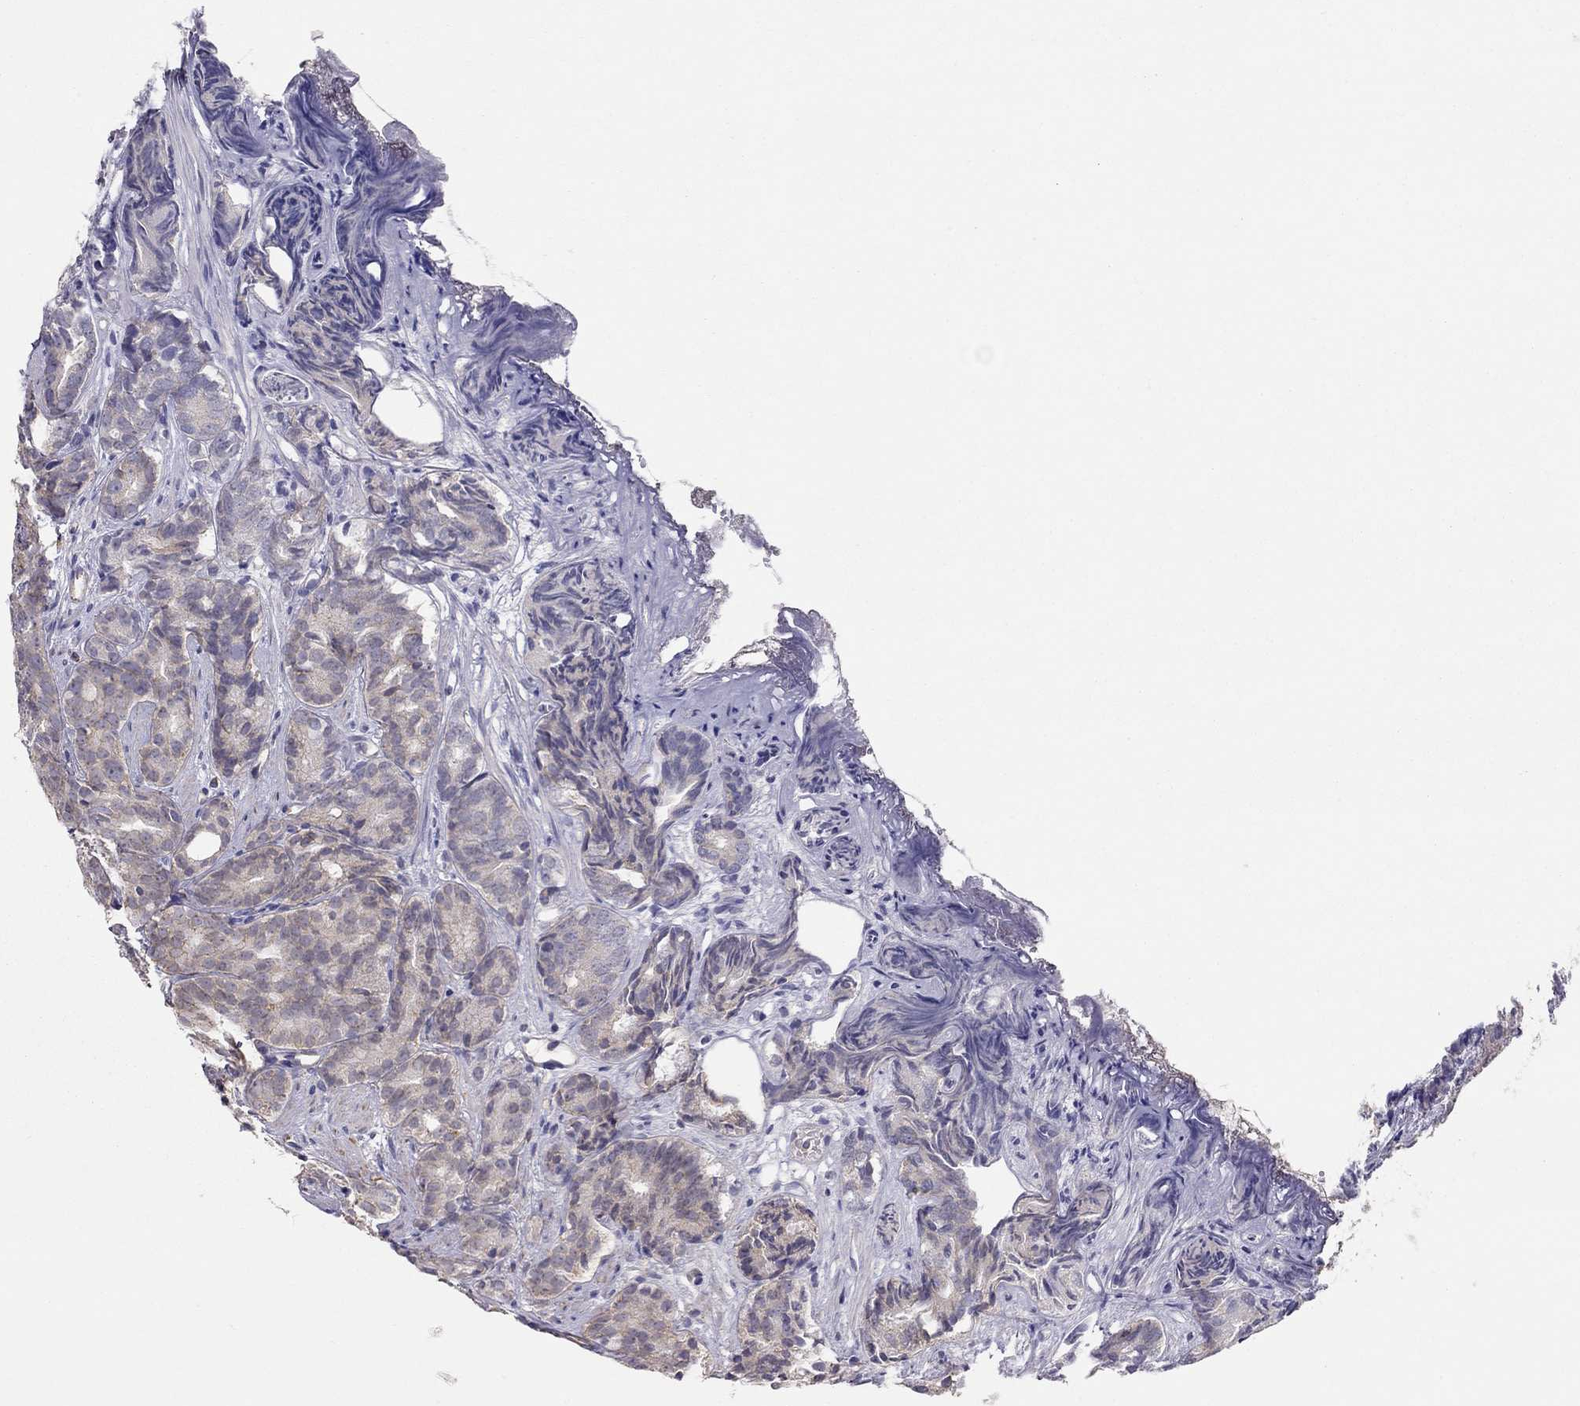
{"staining": {"intensity": "weak", "quantity": "<25%", "location": "cytoplasmic/membranous"}, "tissue": "prostate cancer", "cell_type": "Tumor cells", "image_type": "cancer", "snomed": [{"axis": "morphology", "description": "Adenocarcinoma, High grade"}, {"axis": "topography", "description": "Prostate"}], "caption": "Image shows no significant protein positivity in tumor cells of prostate cancer.", "gene": "LRIT3", "patient": {"sex": "male", "age": 84}}